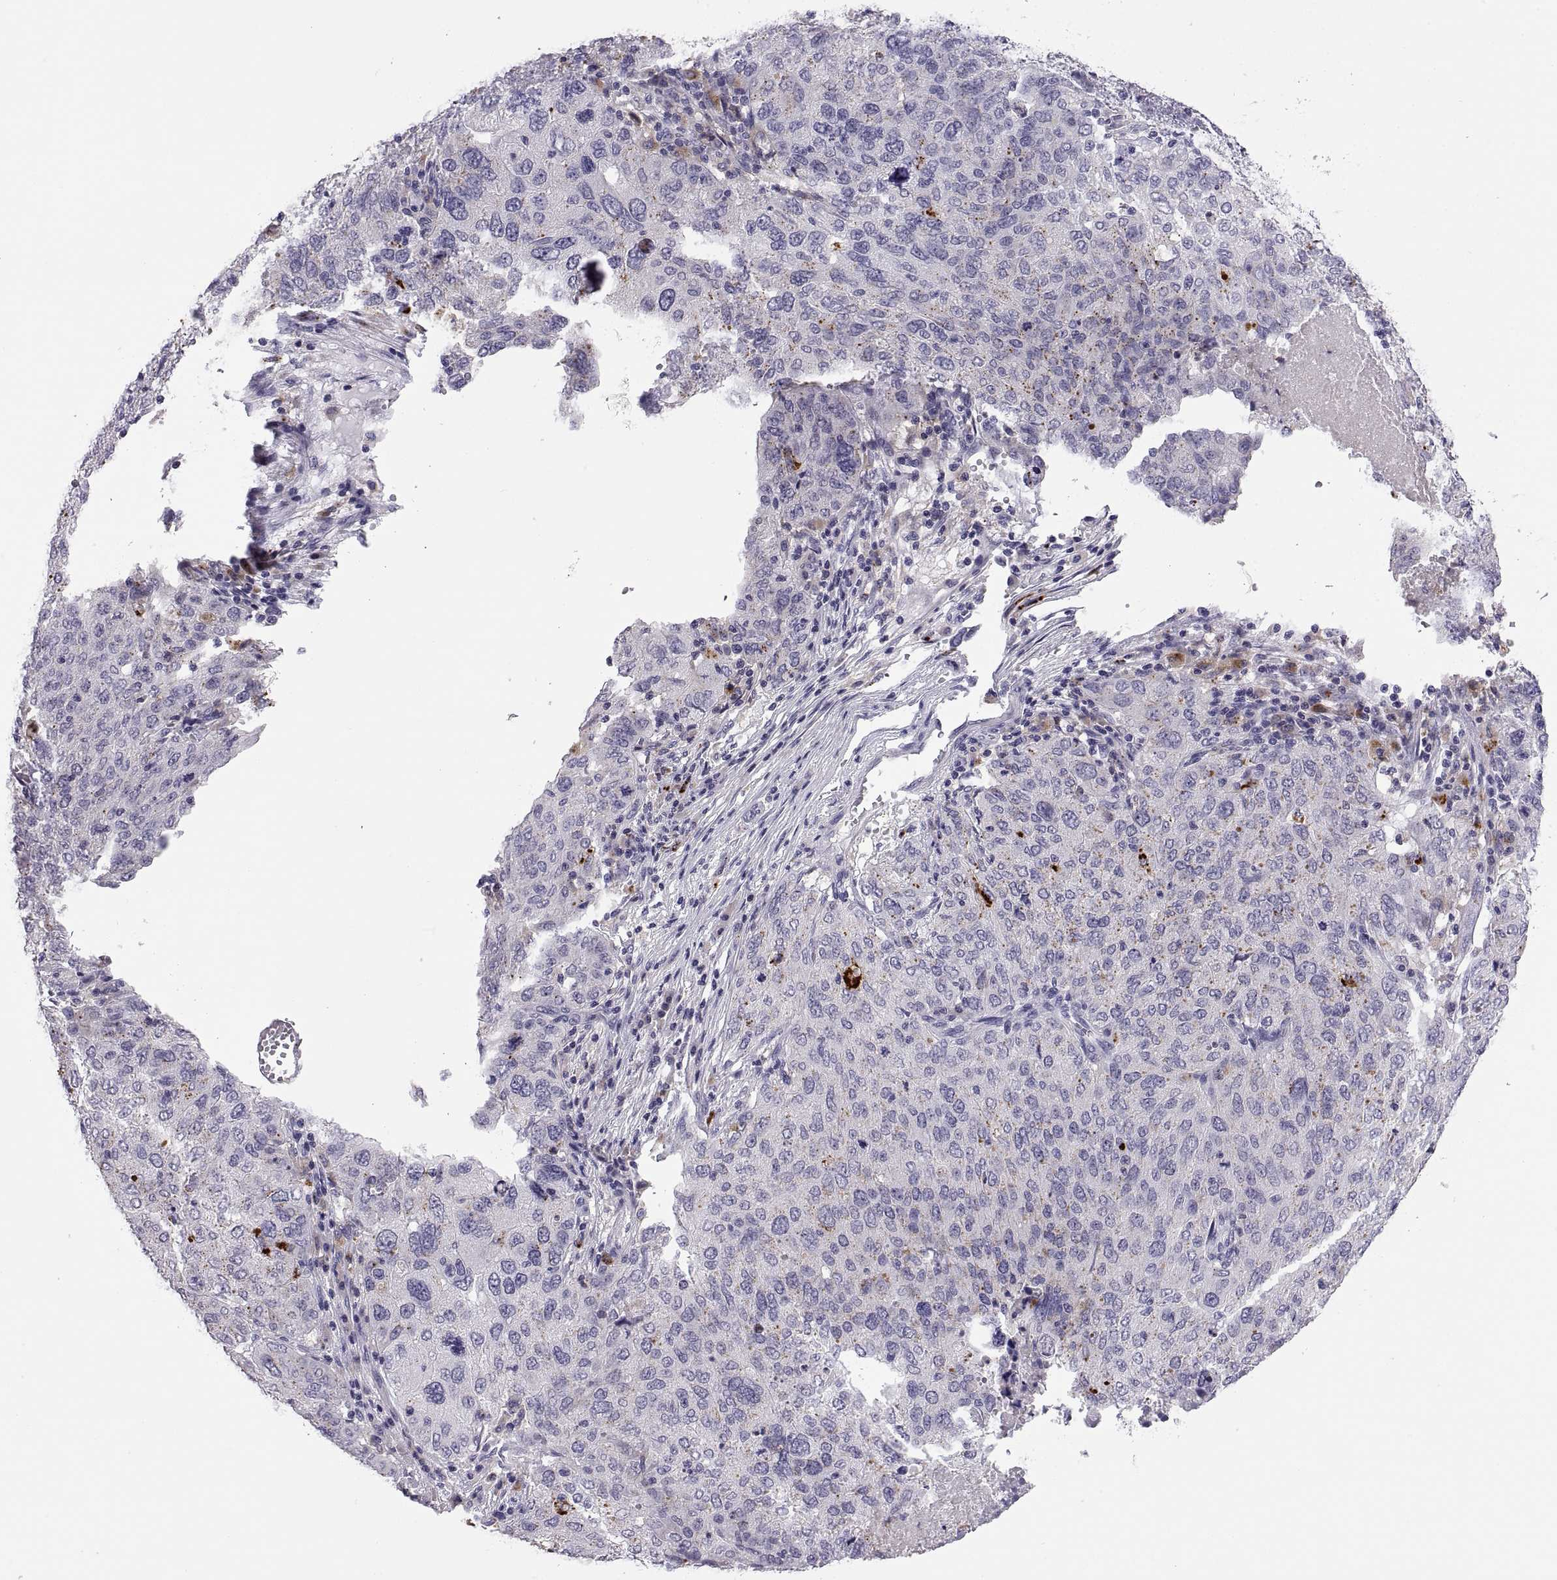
{"staining": {"intensity": "negative", "quantity": "none", "location": "none"}, "tissue": "ovarian cancer", "cell_type": "Tumor cells", "image_type": "cancer", "snomed": [{"axis": "morphology", "description": "Carcinoma, endometroid"}, {"axis": "topography", "description": "Ovary"}], "caption": "The IHC histopathology image has no significant expression in tumor cells of endometroid carcinoma (ovarian) tissue.", "gene": "RGS19", "patient": {"sex": "female", "age": 58}}